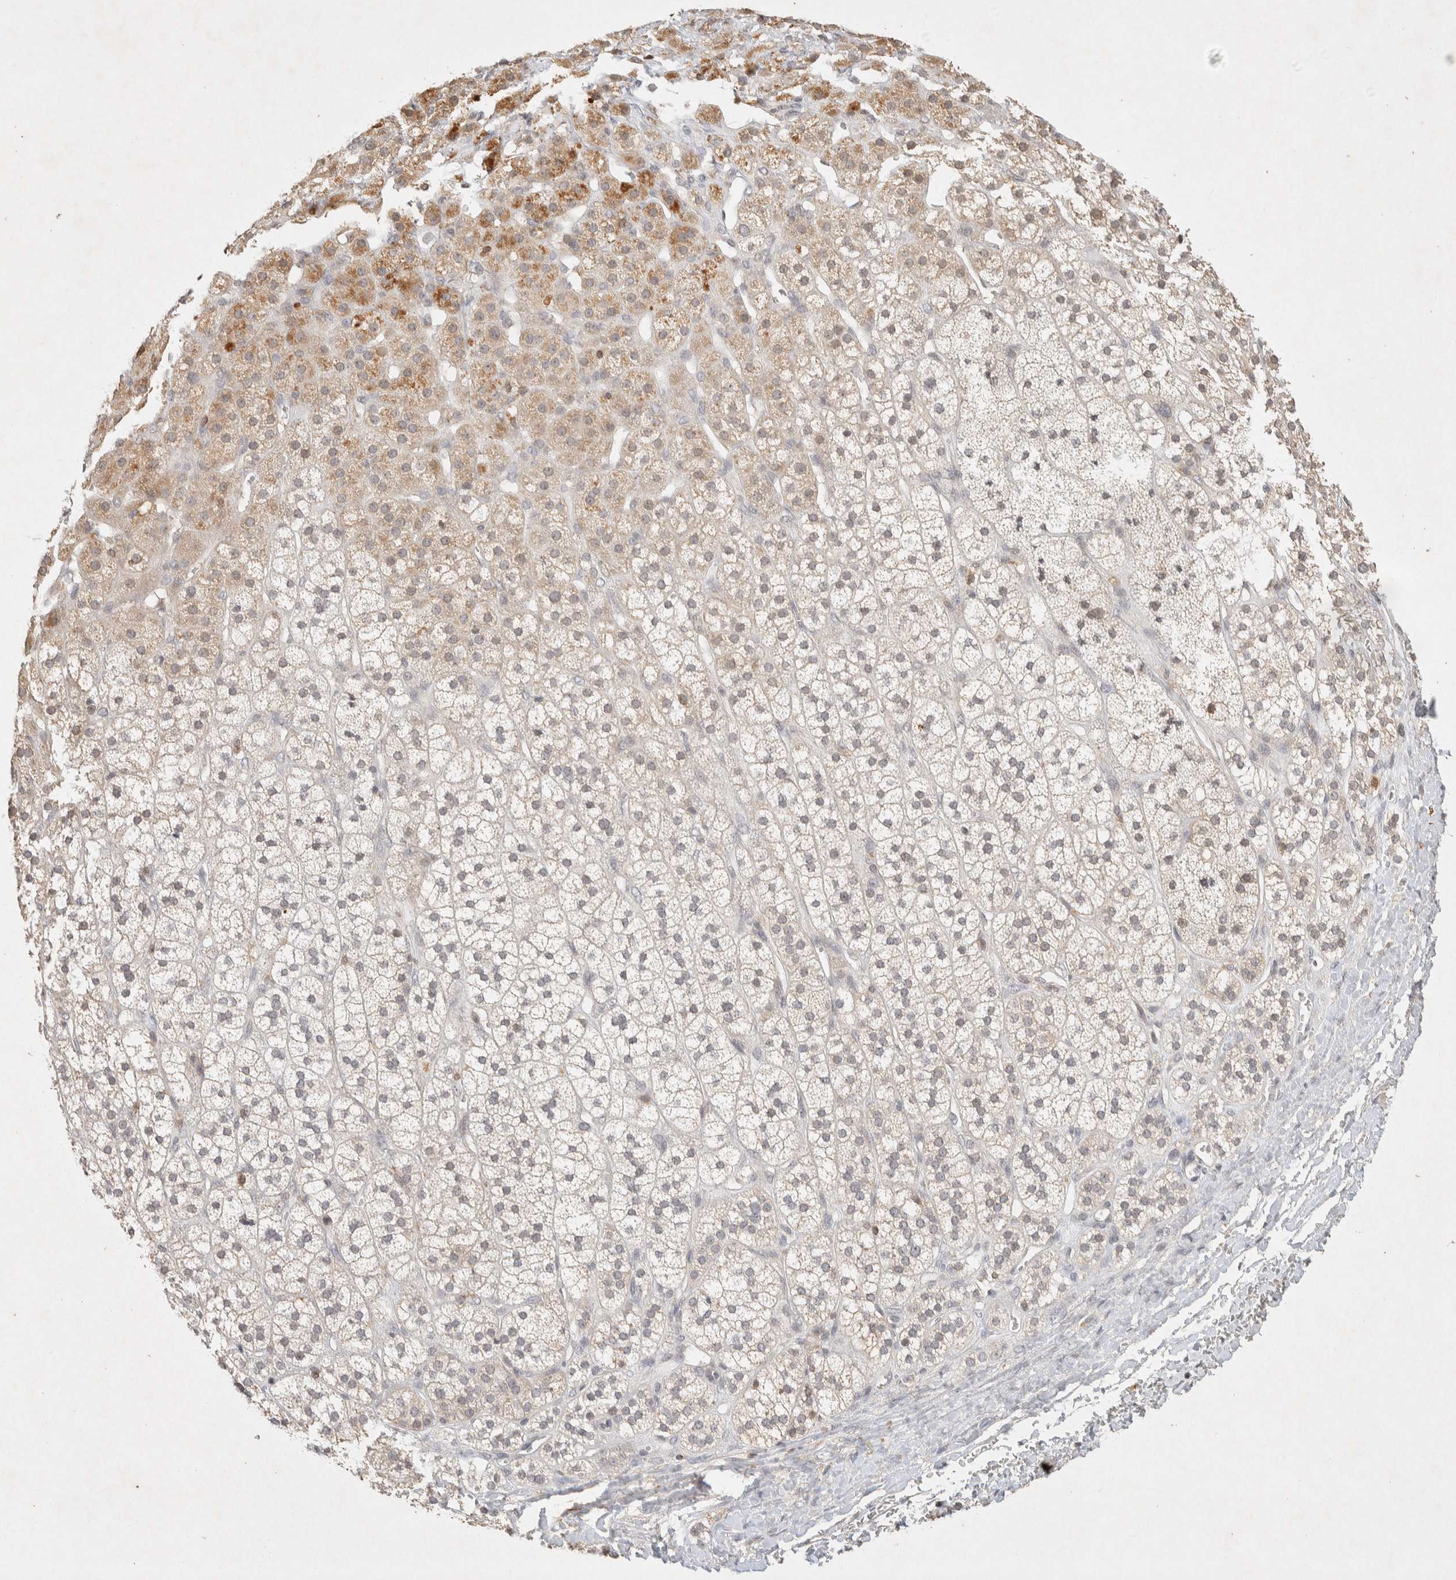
{"staining": {"intensity": "moderate", "quantity": "25%-75%", "location": "cytoplasmic/membranous"}, "tissue": "adrenal gland", "cell_type": "Glandular cells", "image_type": "normal", "snomed": [{"axis": "morphology", "description": "Normal tissue, NOS"}, {"axis": "topography", "description": "Adrenal gland"}], "caption": "Immunohistochemistry (IHC) image of benign adrenal gland: human adrenal gland stained using immunohistochemistry displays medium levels of moderate protein expression localized specifically in the cytoplasmic/membranous of glandular cells, appearing as a cytoplasmic/membranous brown color.", "gene": "RAC2", "patient": {"sex": "male", "age": 56}}